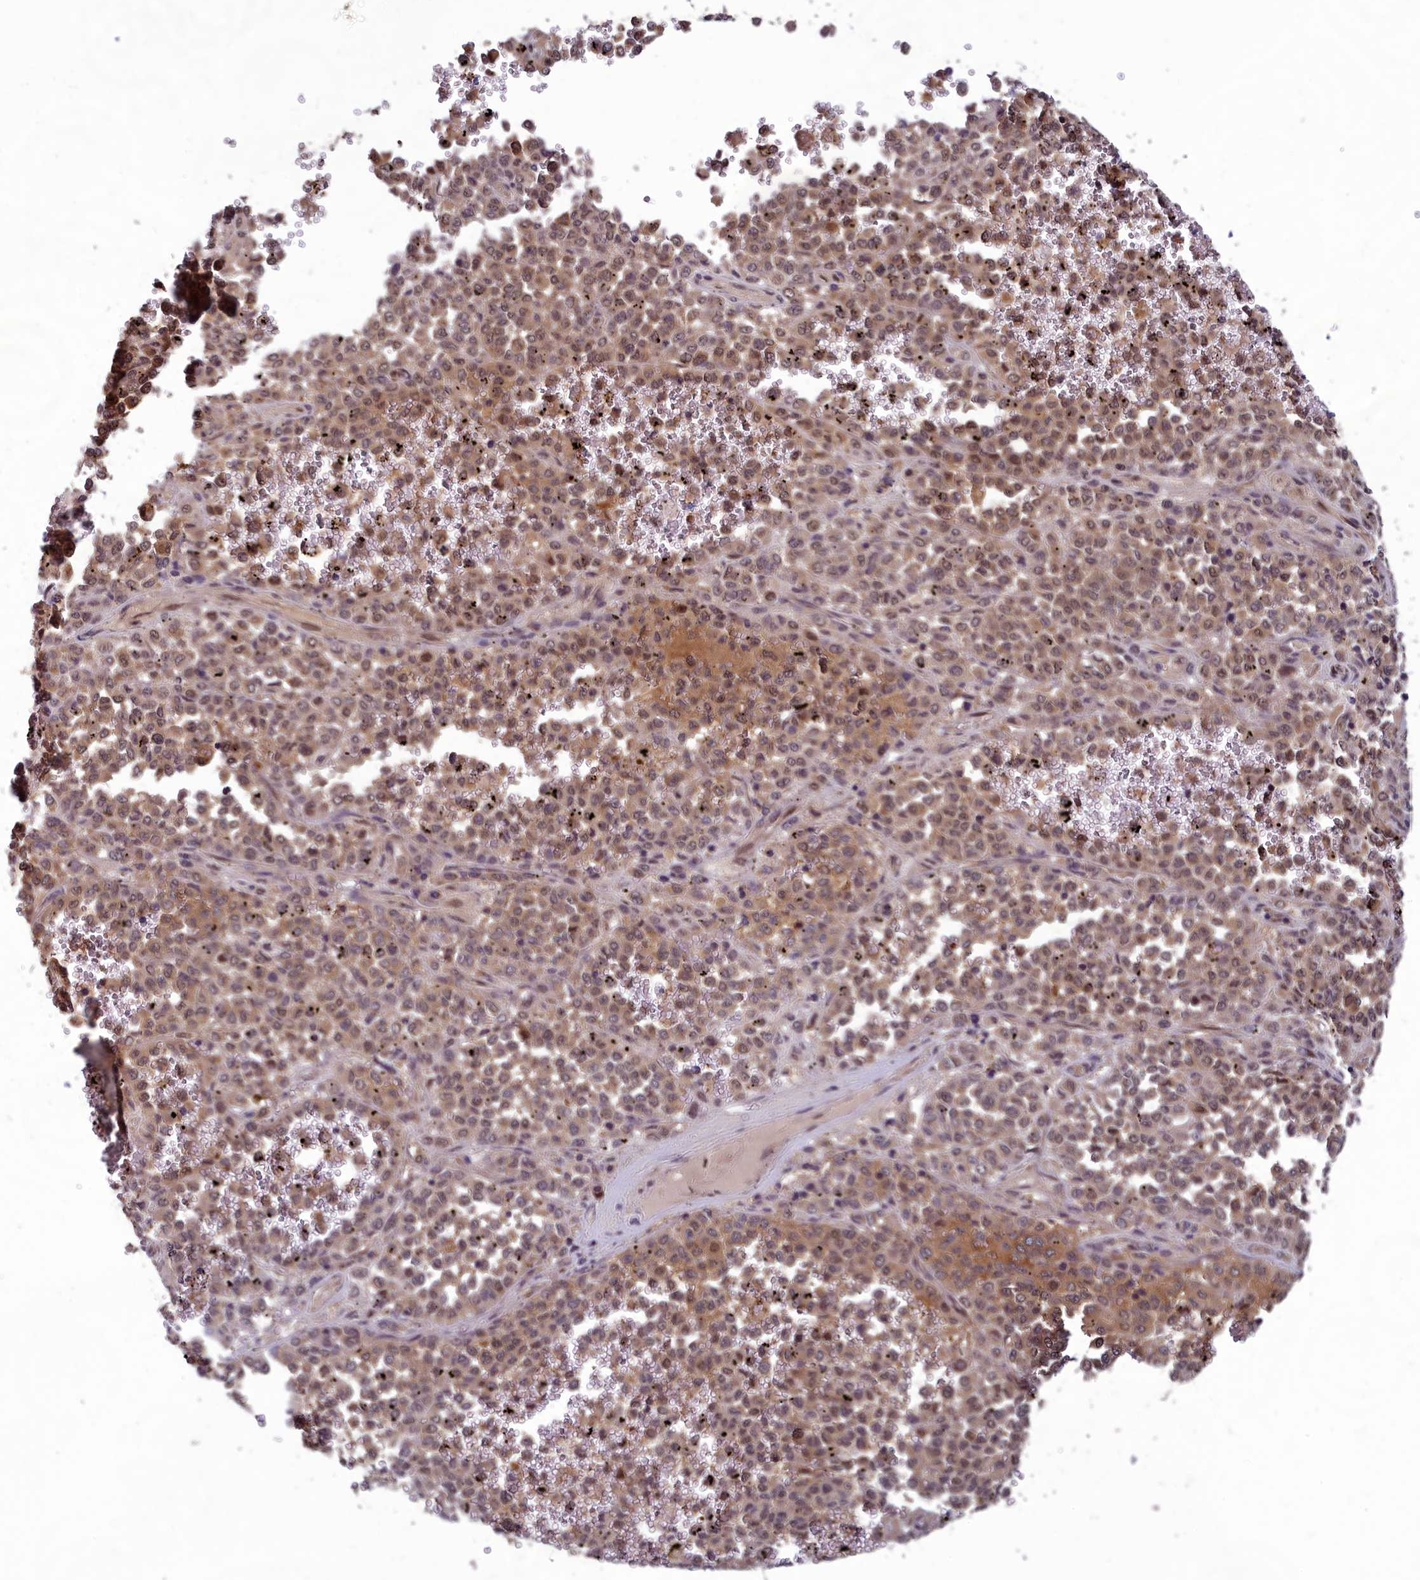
{"staining": {"intensity": "moderate", "quantity": ">75%", "location": "cytoplasmic/membranous,nuclear"}, "tissue": "melanoma", "cell_type": "Tumor cells", "image_type": "cancer", "snomed": [{"axis": "morphology", "description": "Malignant melanoma, Metastatic site"}, {"axis": "topography", "description": "Pancreas"}], "caption": "Melanoma stained for a protein (brown) demonstrates moderate cytoplasmic/membranous and nuclear positive positivity in about >75% of tumor cells.", "gene": "CCDC15", "patient": {"sex": "female", "age": 30}}